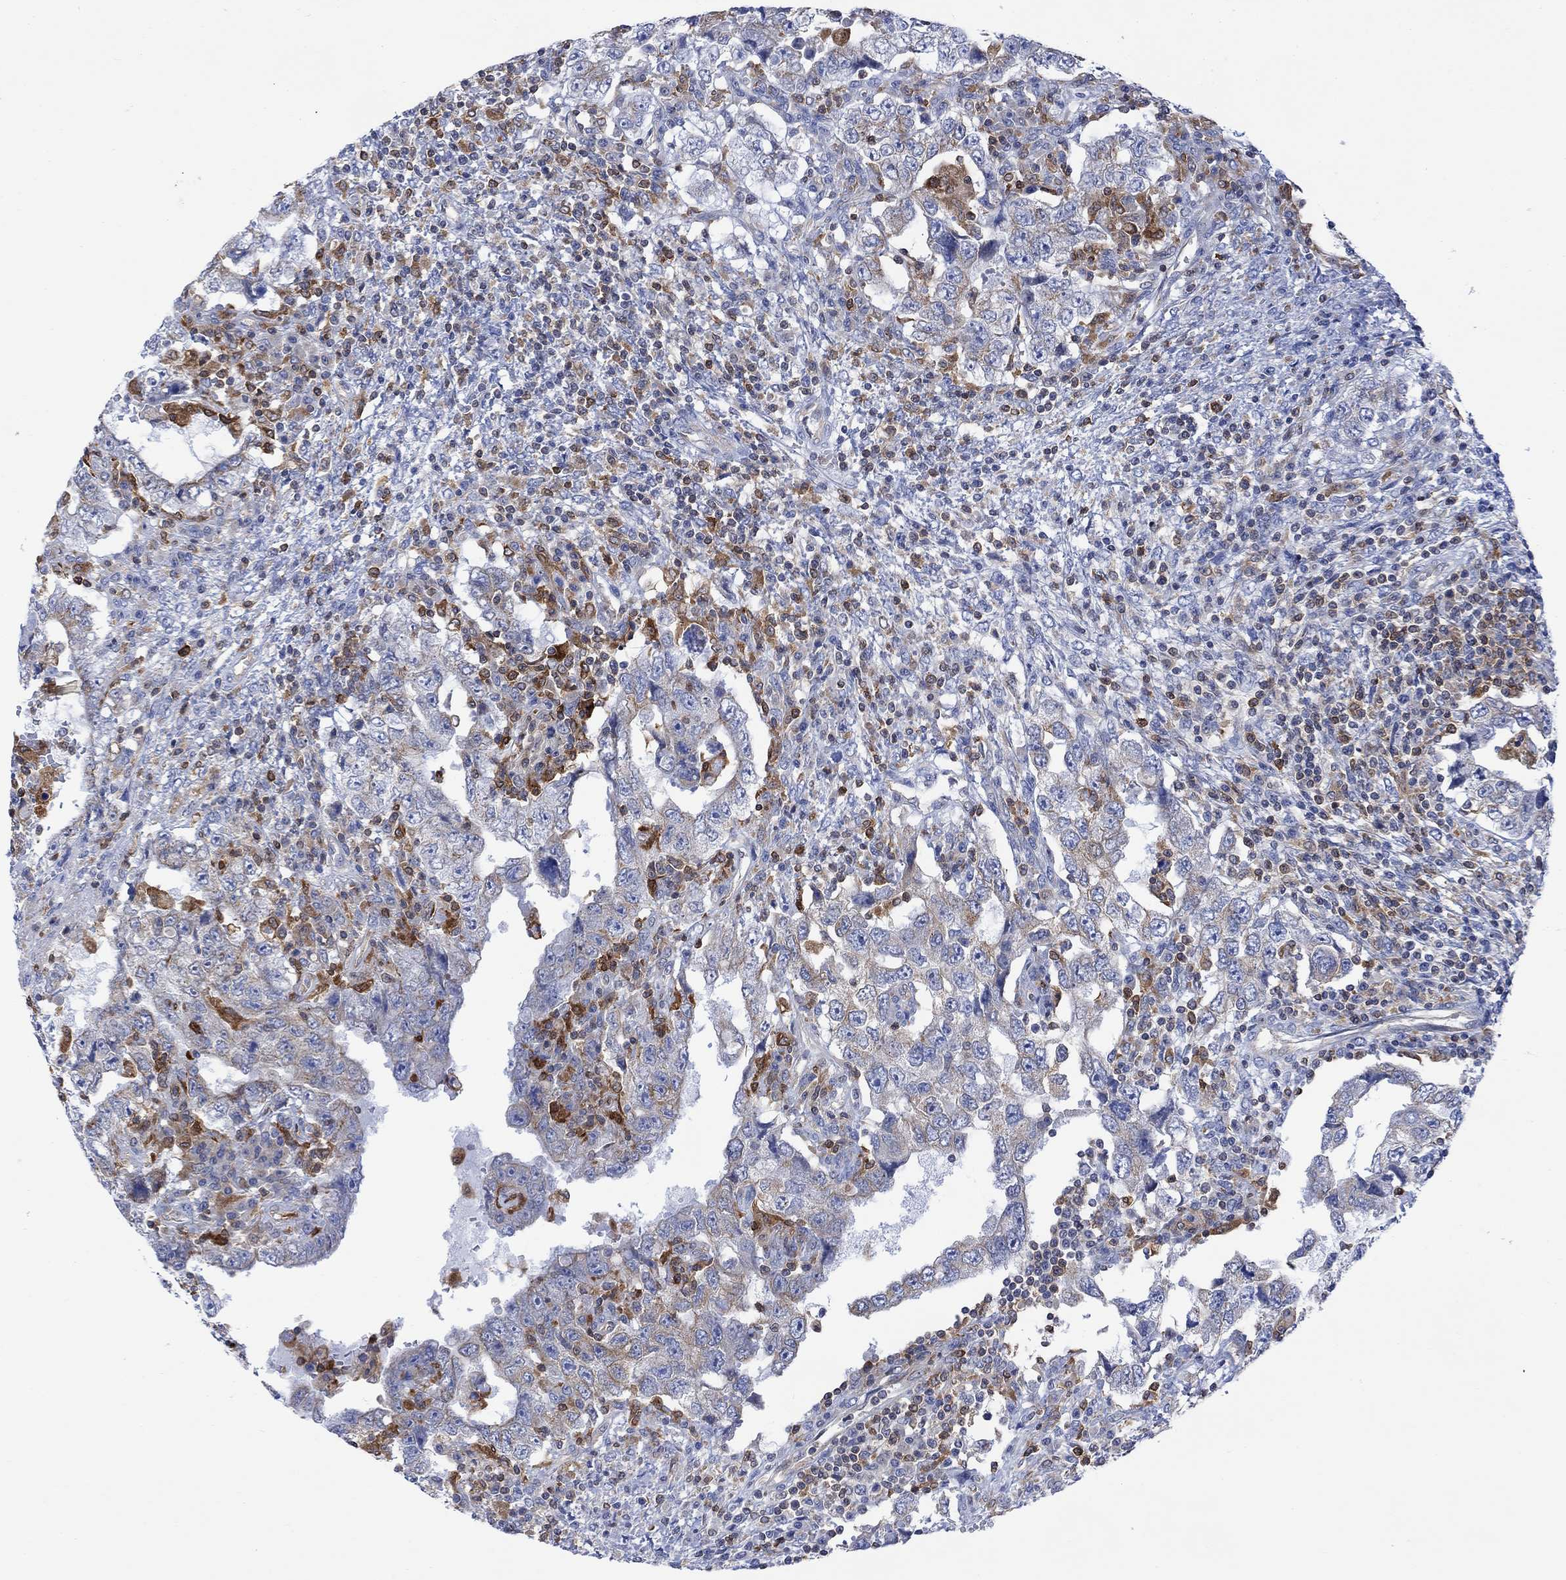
{"staining": {"intensity": "weak", "quantity": "<25%", "location": "cytoplasmic/membranous"}, "tissue": "testis cancer", "cell_type": "Tumor cells", "image_type": "cancer", "snomed": [{"axis": "morphology", "description": "Carcinoma, Embryonal, NOS"}, {"axis": "topography", "description": "Testis"}], "caption": "Testis cancer was stained to show a protein in brown. There is no significant expression in tumor cells. (IHC, brightfield microscopy, high magnification).", "gene": "GBP5", "patient": {"sex": "male", "age": 26}}